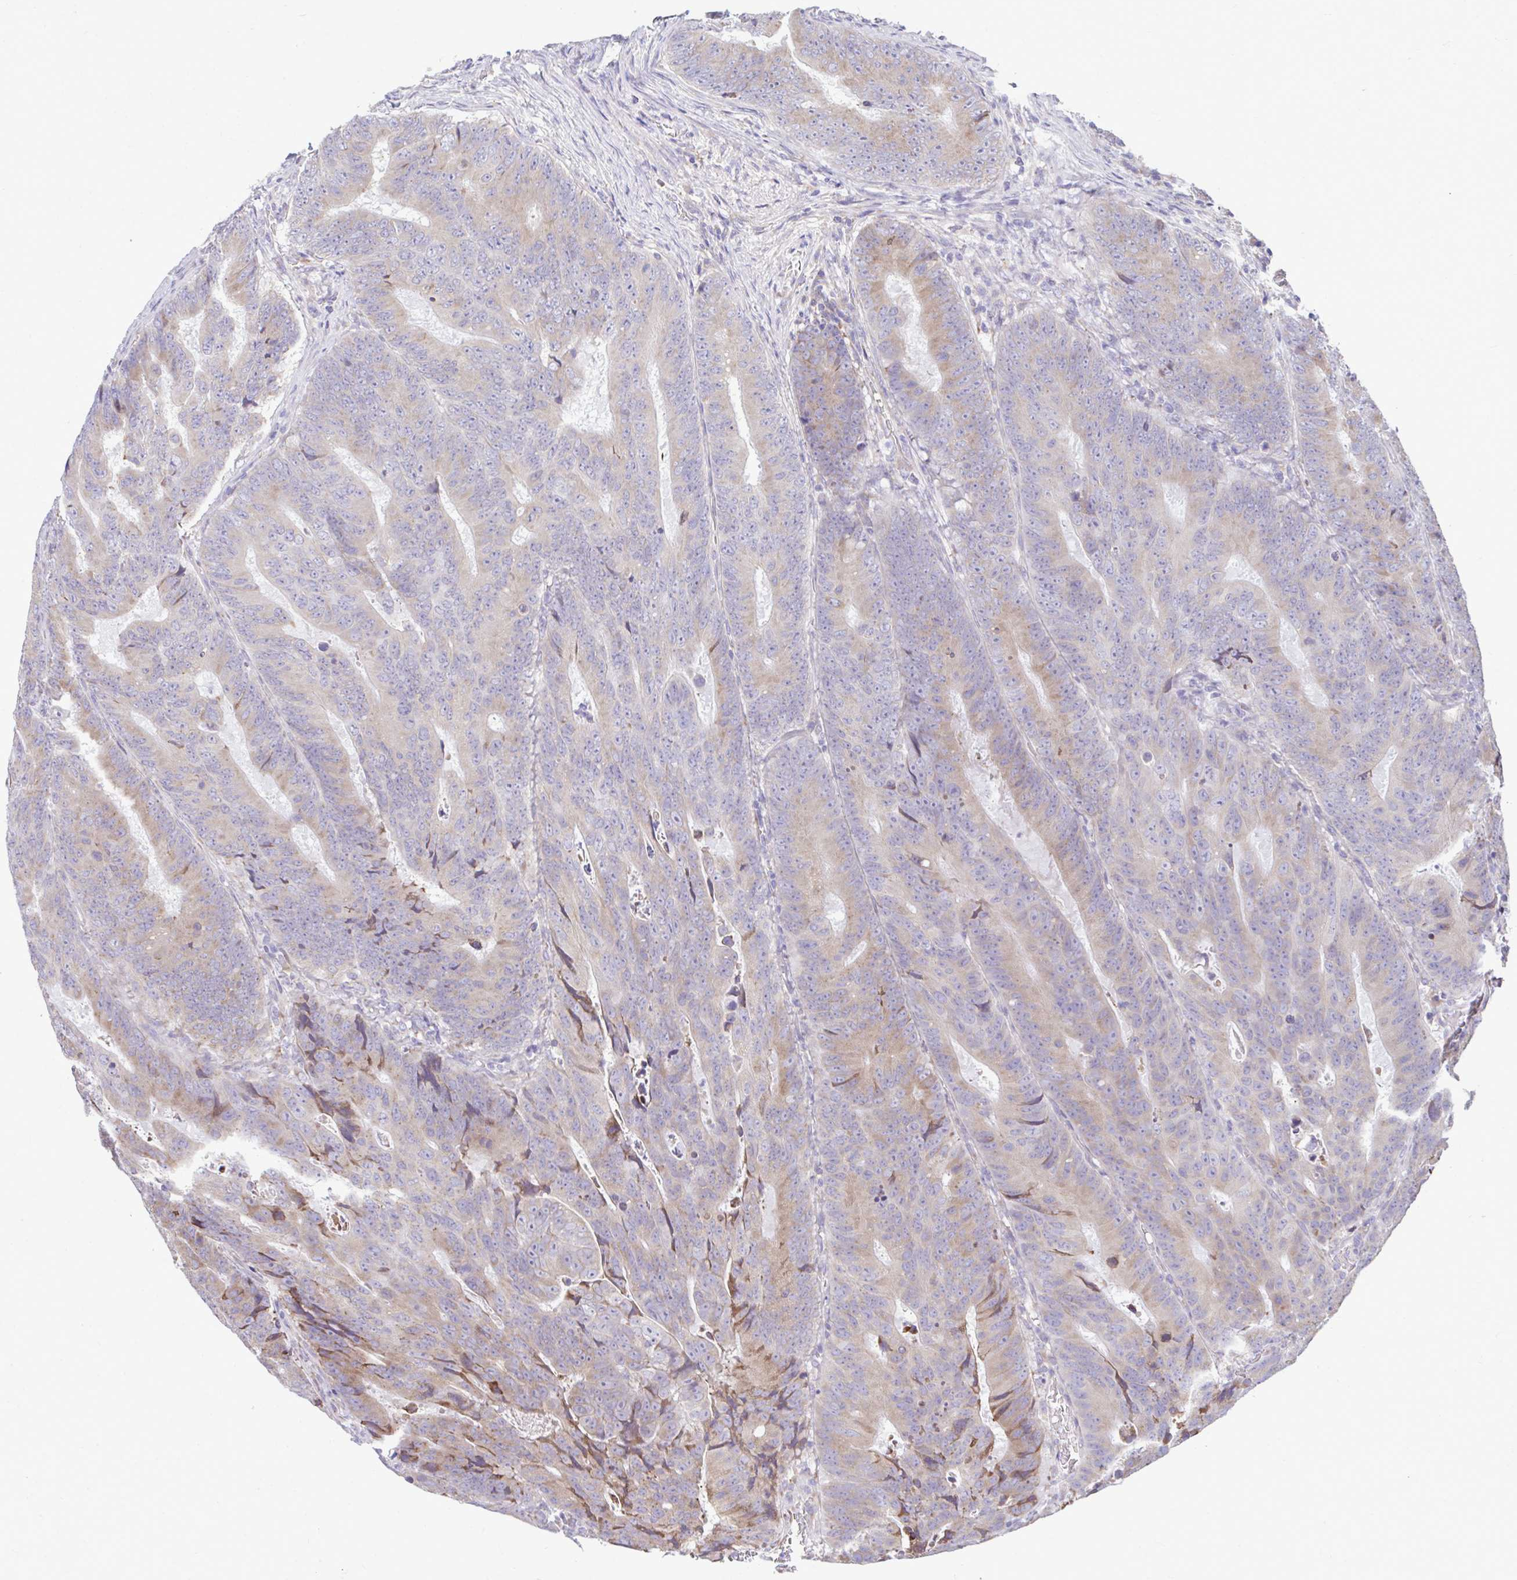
{"staining": {"intensity": "weak", "quantity": ">75%", "location": "cytoplasmic/membranous"}, "tissue": "colorectal cancer", "cell_type": "Tumor cells", "image_type": "cancer", "snomed": [{"axis": "morphology", "description": "Adenocarcinoma, NOS"}, {"axis": "topography", "description": "Colon"}], "caption": "Human colorectal cancer stained with a brown dye demonstrates weak cytoplasmic/membranous positive staining in approximately >75% of tumor cells.", "gene": "PIGK", "patient": {"sex": "female", "age": 48}}